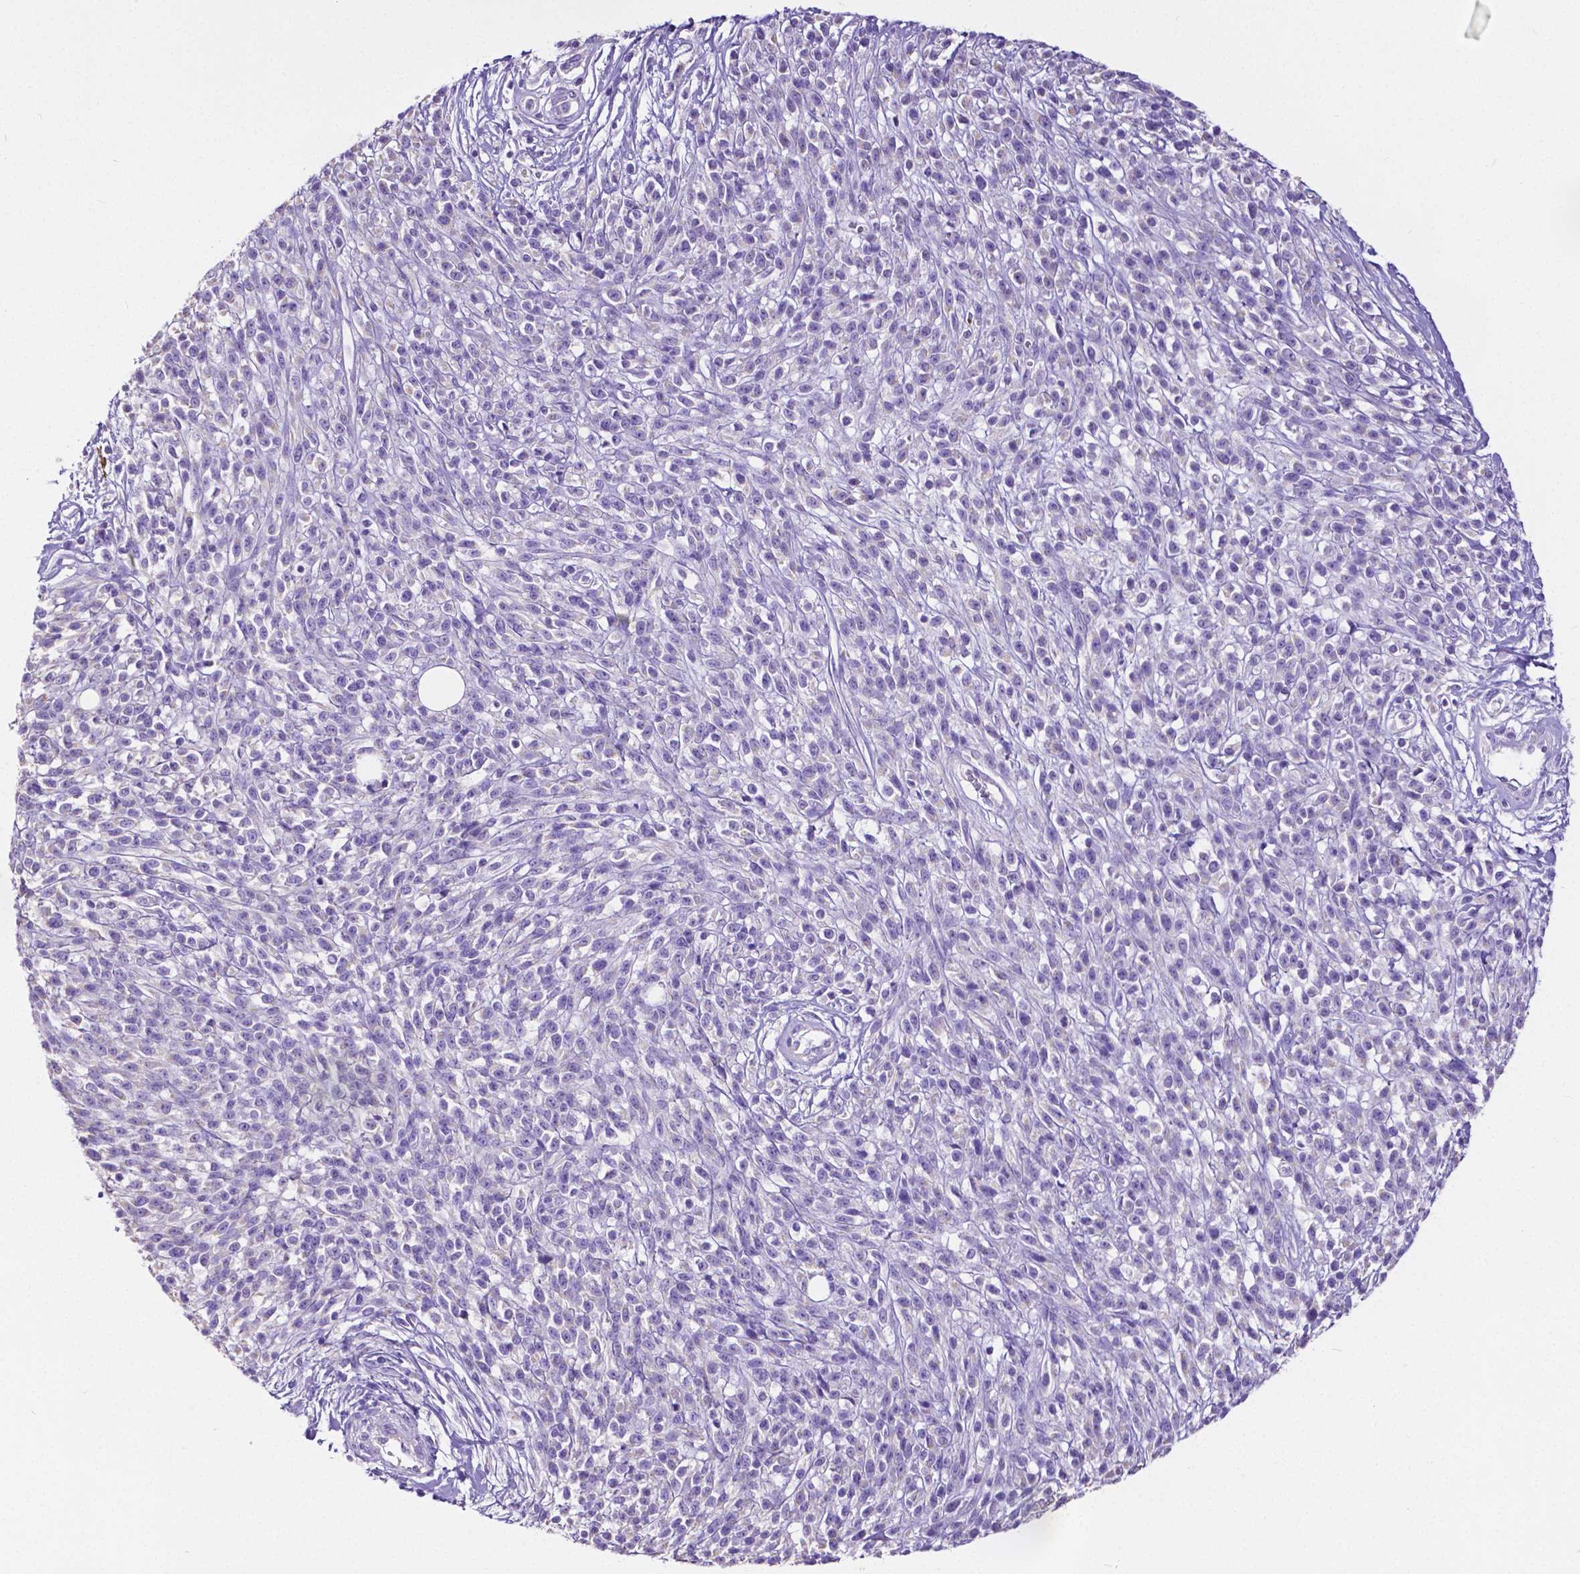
{"staining": {"intensity": "negative", "quantity": "none", "location": "none"}, "tissue": "melanoma", "cell_type": "Tumor cells", "image_type": "cancer", "snomed": [{"axis": "morphology", "description": "Malignant melanoma, NOS"}, {"axis": "topography", "description": "Skin"}, {"axis": "topography", "description": "Skin of trunk"}], "caption": "Immunohistochemistry (IHC) image of neoplastic tissue: human melanoma stained with DAB (3,3'-diaminobenzidine) demonstrates no significant protein positivity in tumor cells.", "gene": "MMP9", "patient": {"sex": "male", "age": 74}}